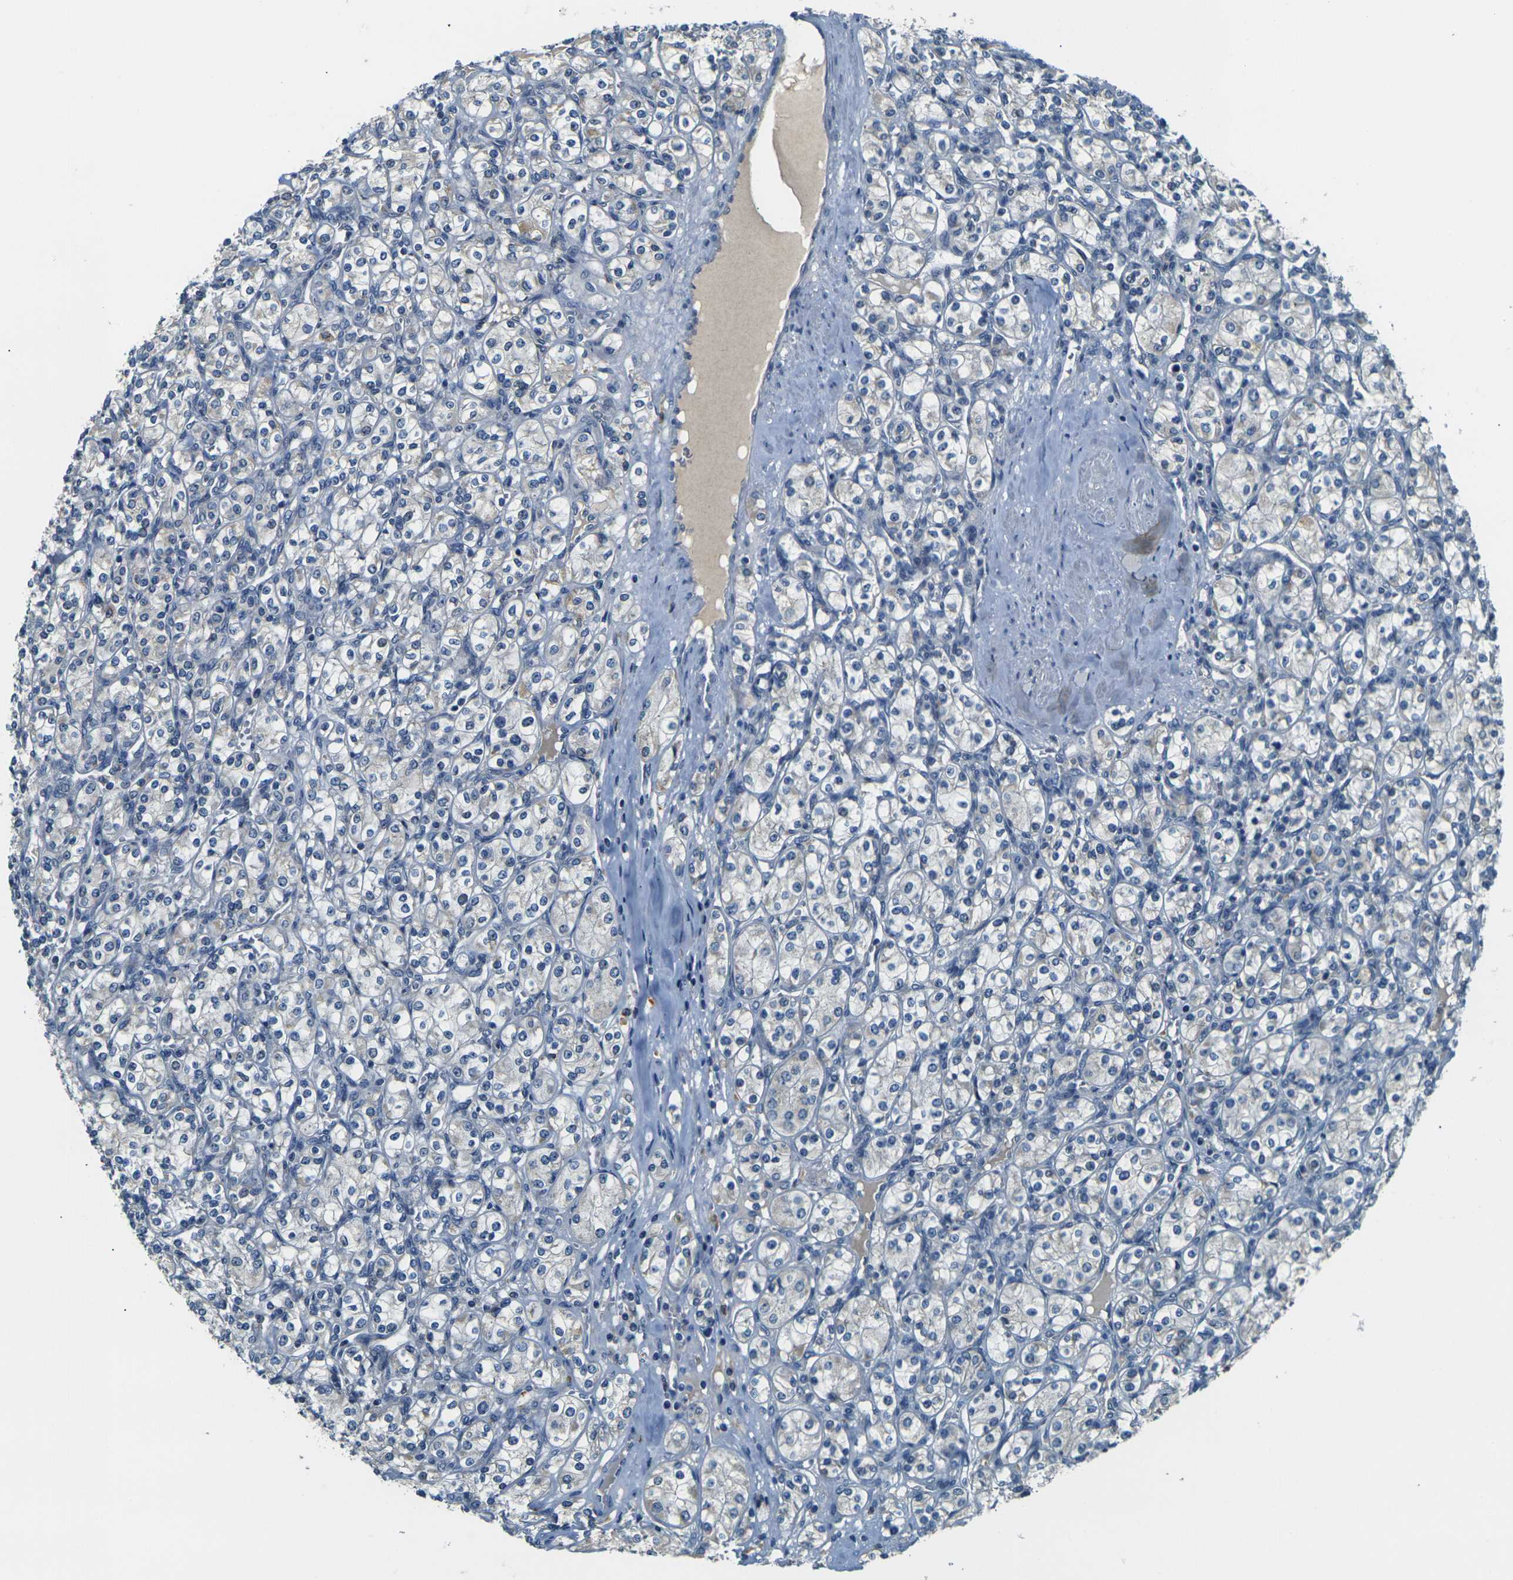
{"staining": {"intensity": "negative", "quantity": "none", "location": "none"}, "tissue": "renal cancer", "cell_type": "Tumor cells", "image_type": "cancer", "snomed": [{"axis": "morphology", "description": "Adenocarcinoma, NOS"}, {"axis": "topography", "description": "Kidney"}], "caption": "Micrograph shows no protein expression in tumor cells of renal cancer (adenocarcinoma) tissue. Nuclei are stained in blue.", "gene": "SHISAL2B", "patient": {"sex": "male", "age": 77}}